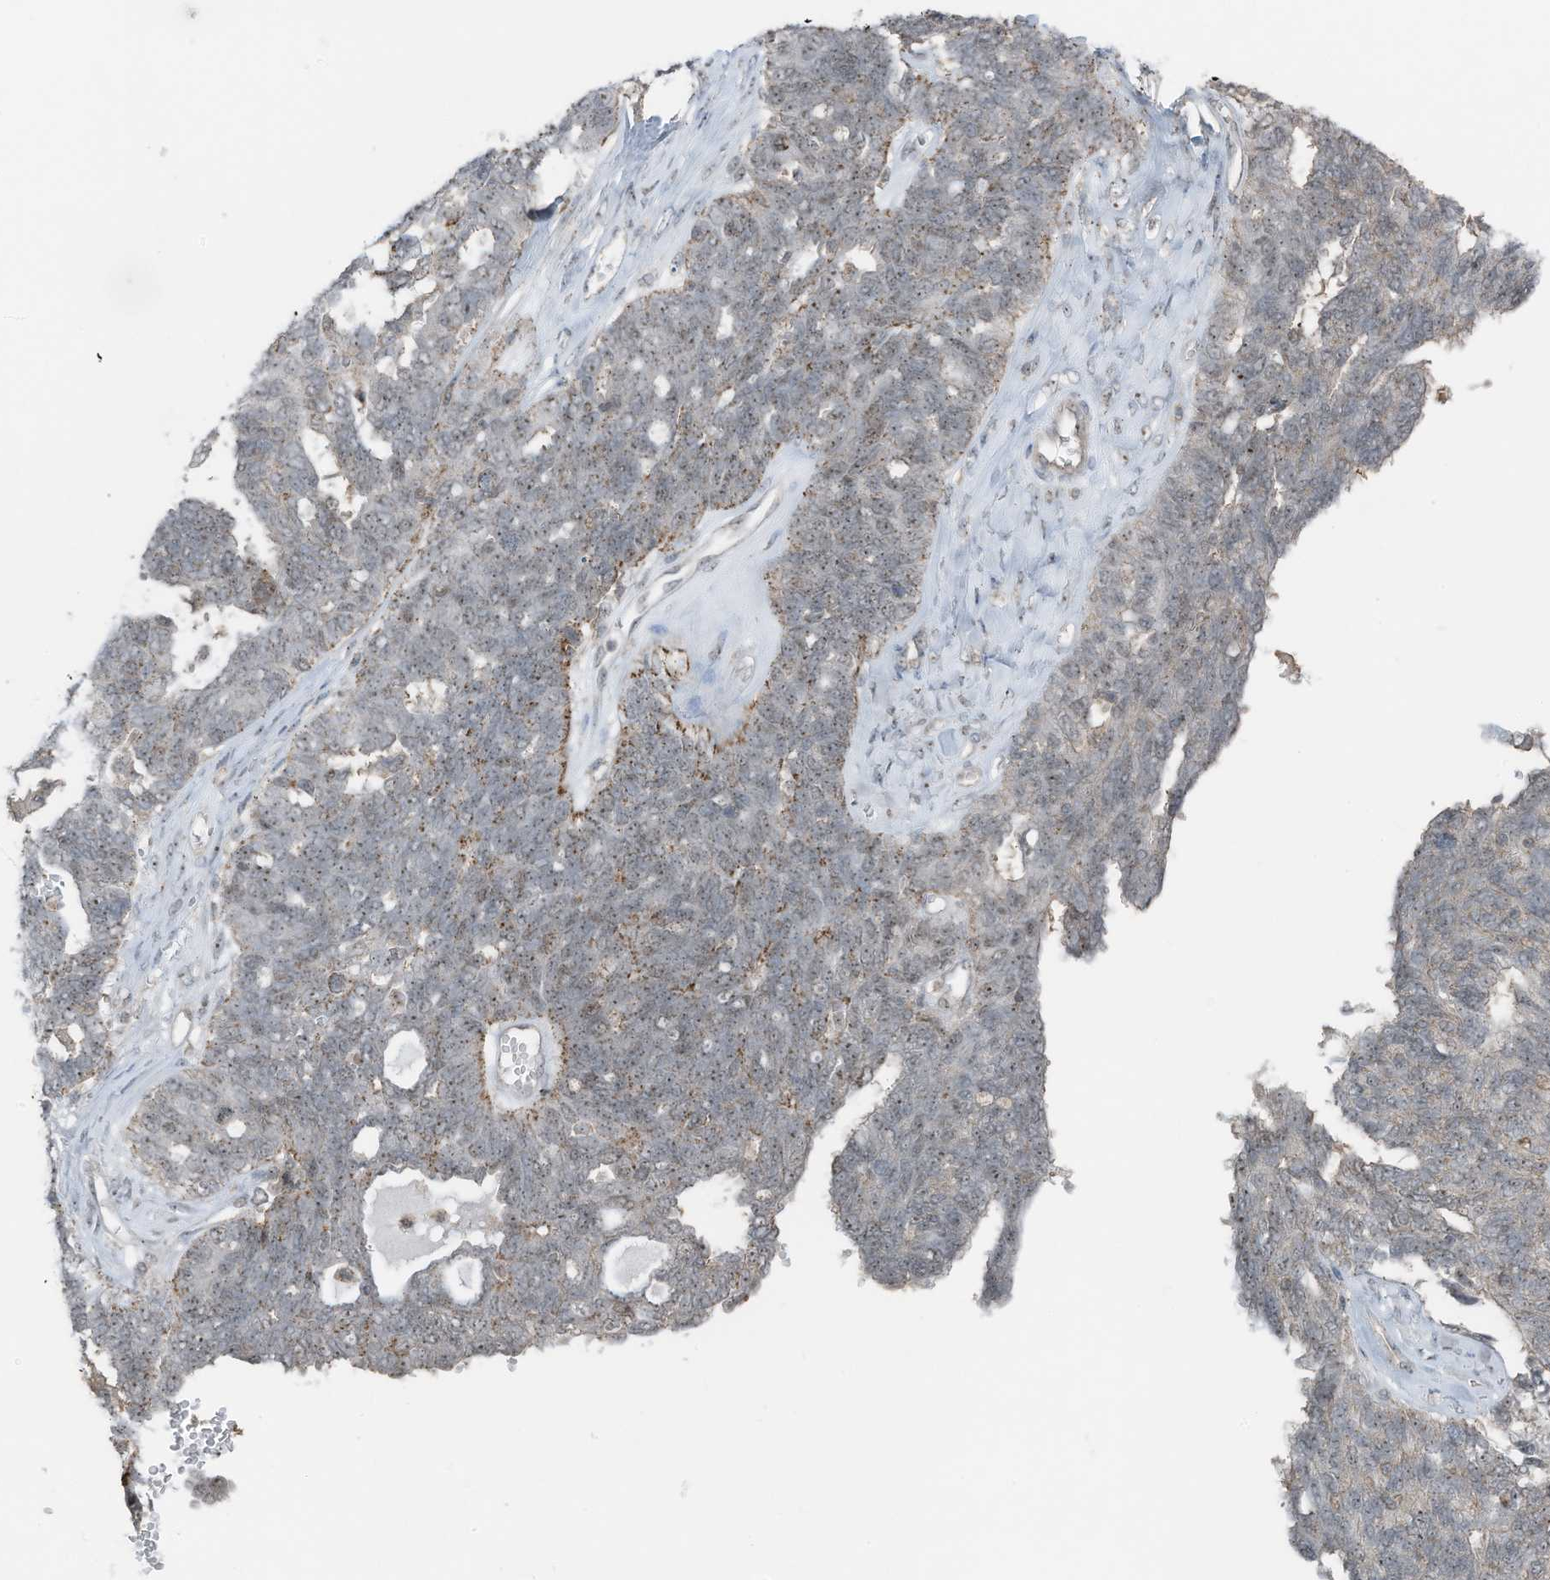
{"staining": {"intensity": "moderate", "quantity": "25%-75%", "location": "nuclear"}, "tissue": "ovarian cancer", "cell_type": "Tumor cells", "image_type": "cancer", "snomed": [{"axis": "morphology", "description": "Cystadenocarcinoma, serous, NOS"}, {"axis": "topography", "description": "Ovary"}], "caption": "This histopathology image shows IHC staining of ovarian cancer, with medium moderate nuclear expression in about 25%-75% of tumor cells.", "gene": "UTP3", "patient": {"sex": "female", "age": 79}}